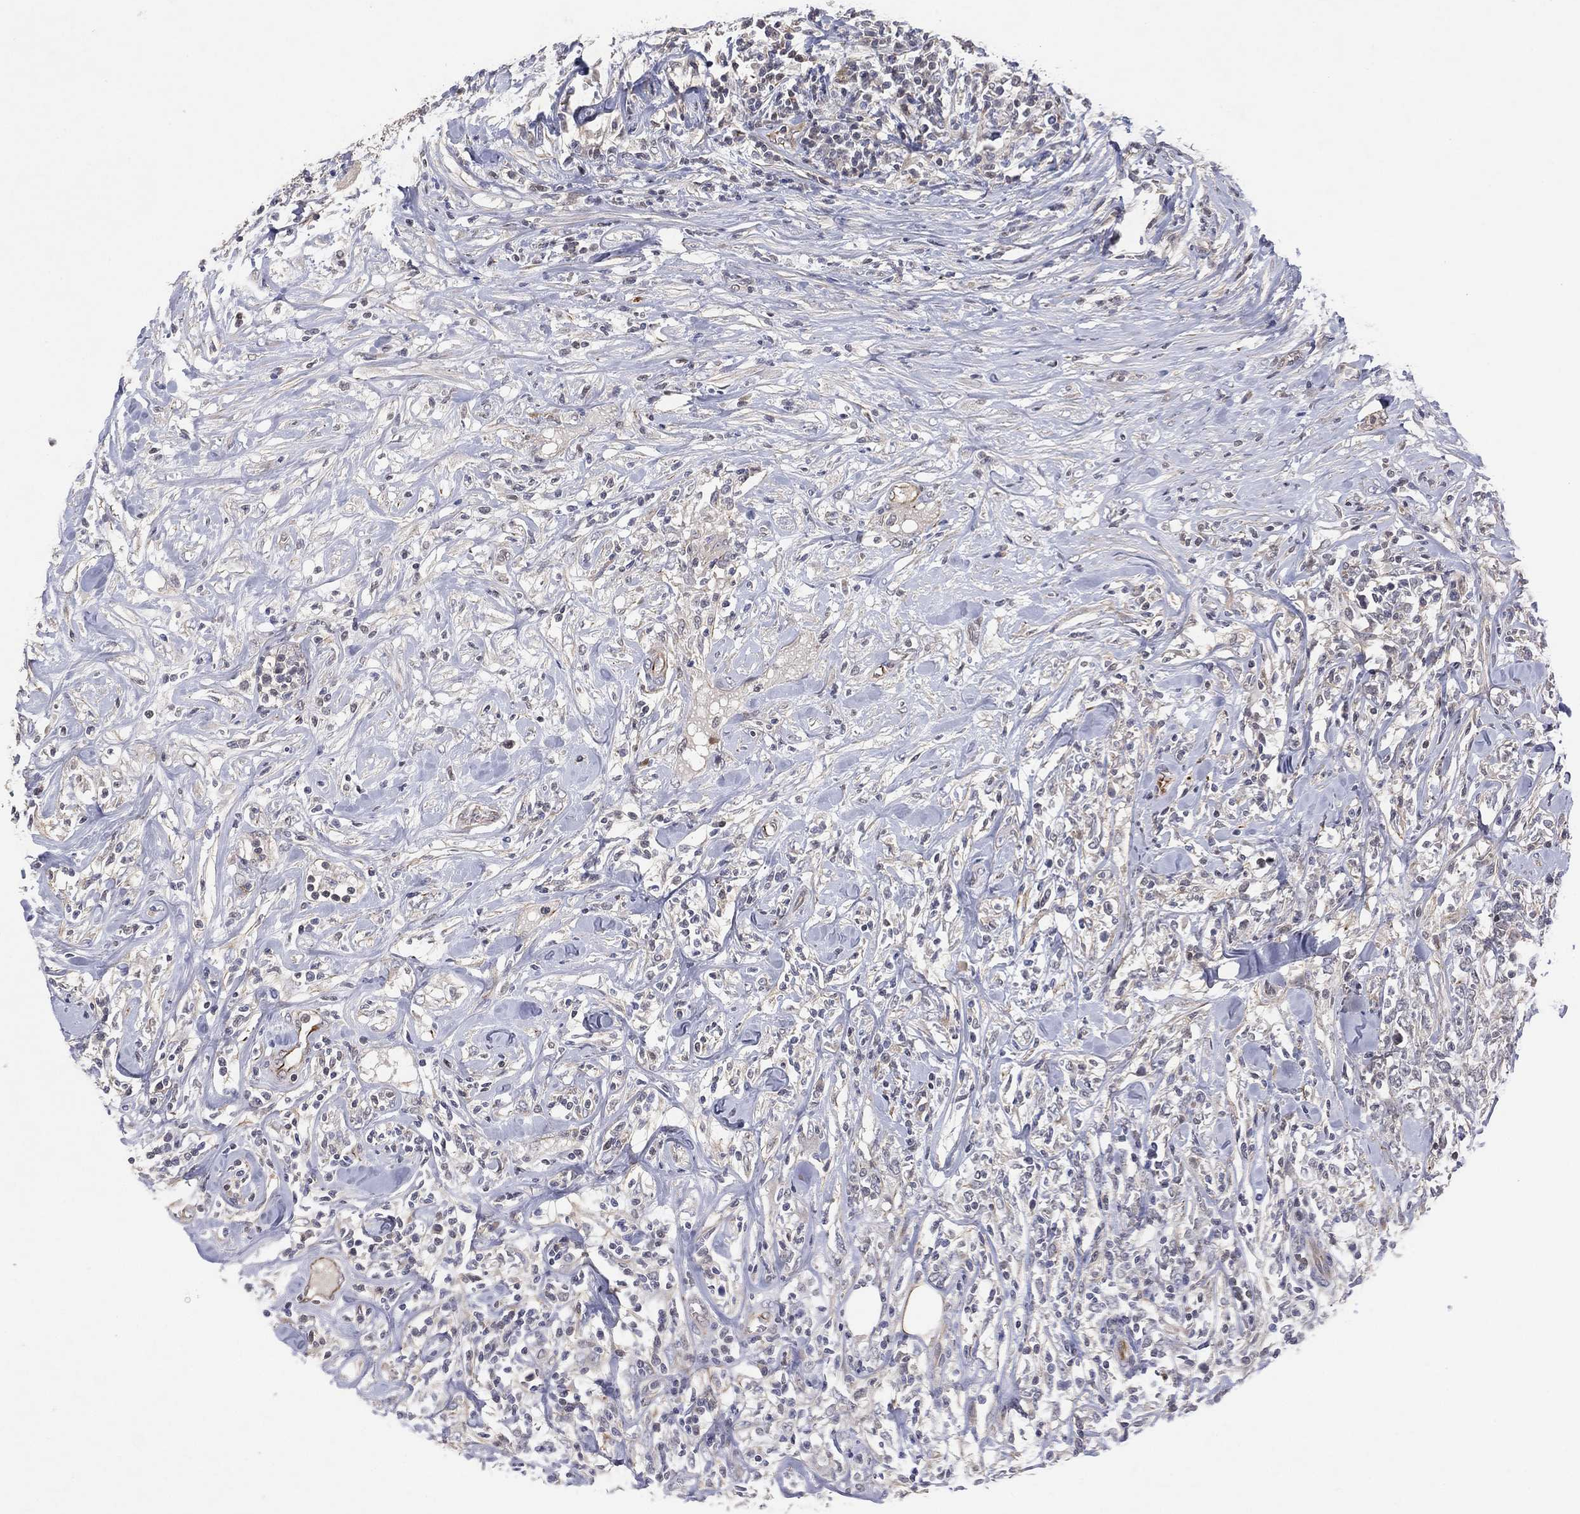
{"staining": {"intensity": "negative", "quantity": "none", "location": "none"}, "tissue": "lymphoma", "cell_type": "Tumor cells", "image_type": "cancer", "snomed": [{"axis": "morphology", "description": "Malignant lymphoma, non-Hodgkin's type, High grade"}, {"axis": "topography", "description": "Lymph node"}], "caption": "A micrograph of lymphoma stained for a protein displays no brown staining in tumor cells. The staining is performed using DAB brown chromogen with nuclei counter-stained in using hematoxylin.", "gene": "FLI1", "patient": {"sex": "female", "age": 84}}